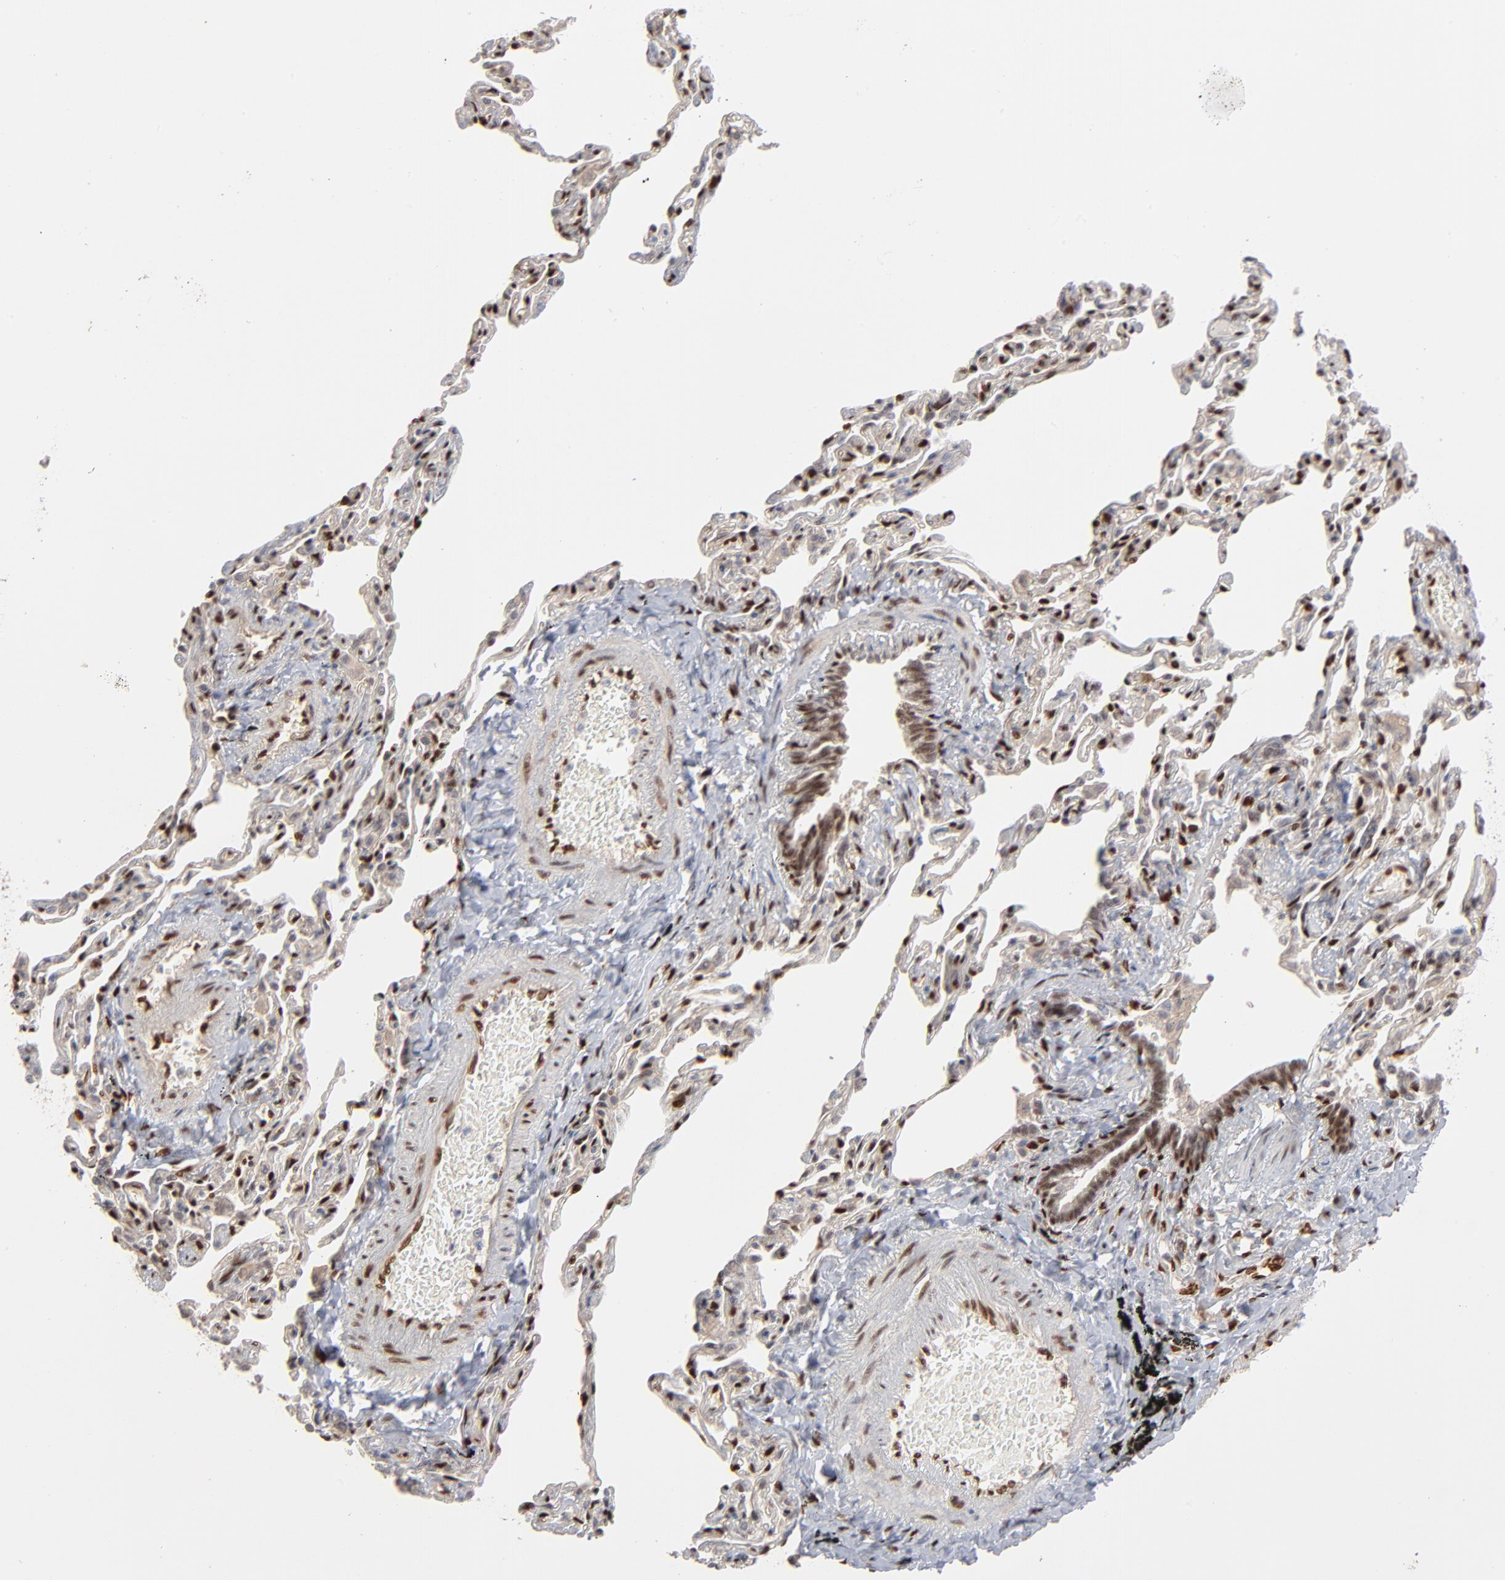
{"staining": {"intensity": "moderate", "quantity": ">75%", "location": "nuclear"}, "tissue": "bronchus", "cell_type": "Respiratory epithelial cells", "image_type": "normal", "snomed": [{"axis": "morphology", "description": "Normal tissue, NOS"}, {"axis": "topography", "description": "Cartilage tissue"}, {"axis": "topography", "description": "Bronchus"}, {"axis": "topography", "description": "Lung"}], "caption": "Respiratory epithelial cells exhibit medium levels of moderate nuclear staining in about >75% of cells in normal bronchus.", "gene": "NFIB", "patient": {"sex": "male", "age": 64}}